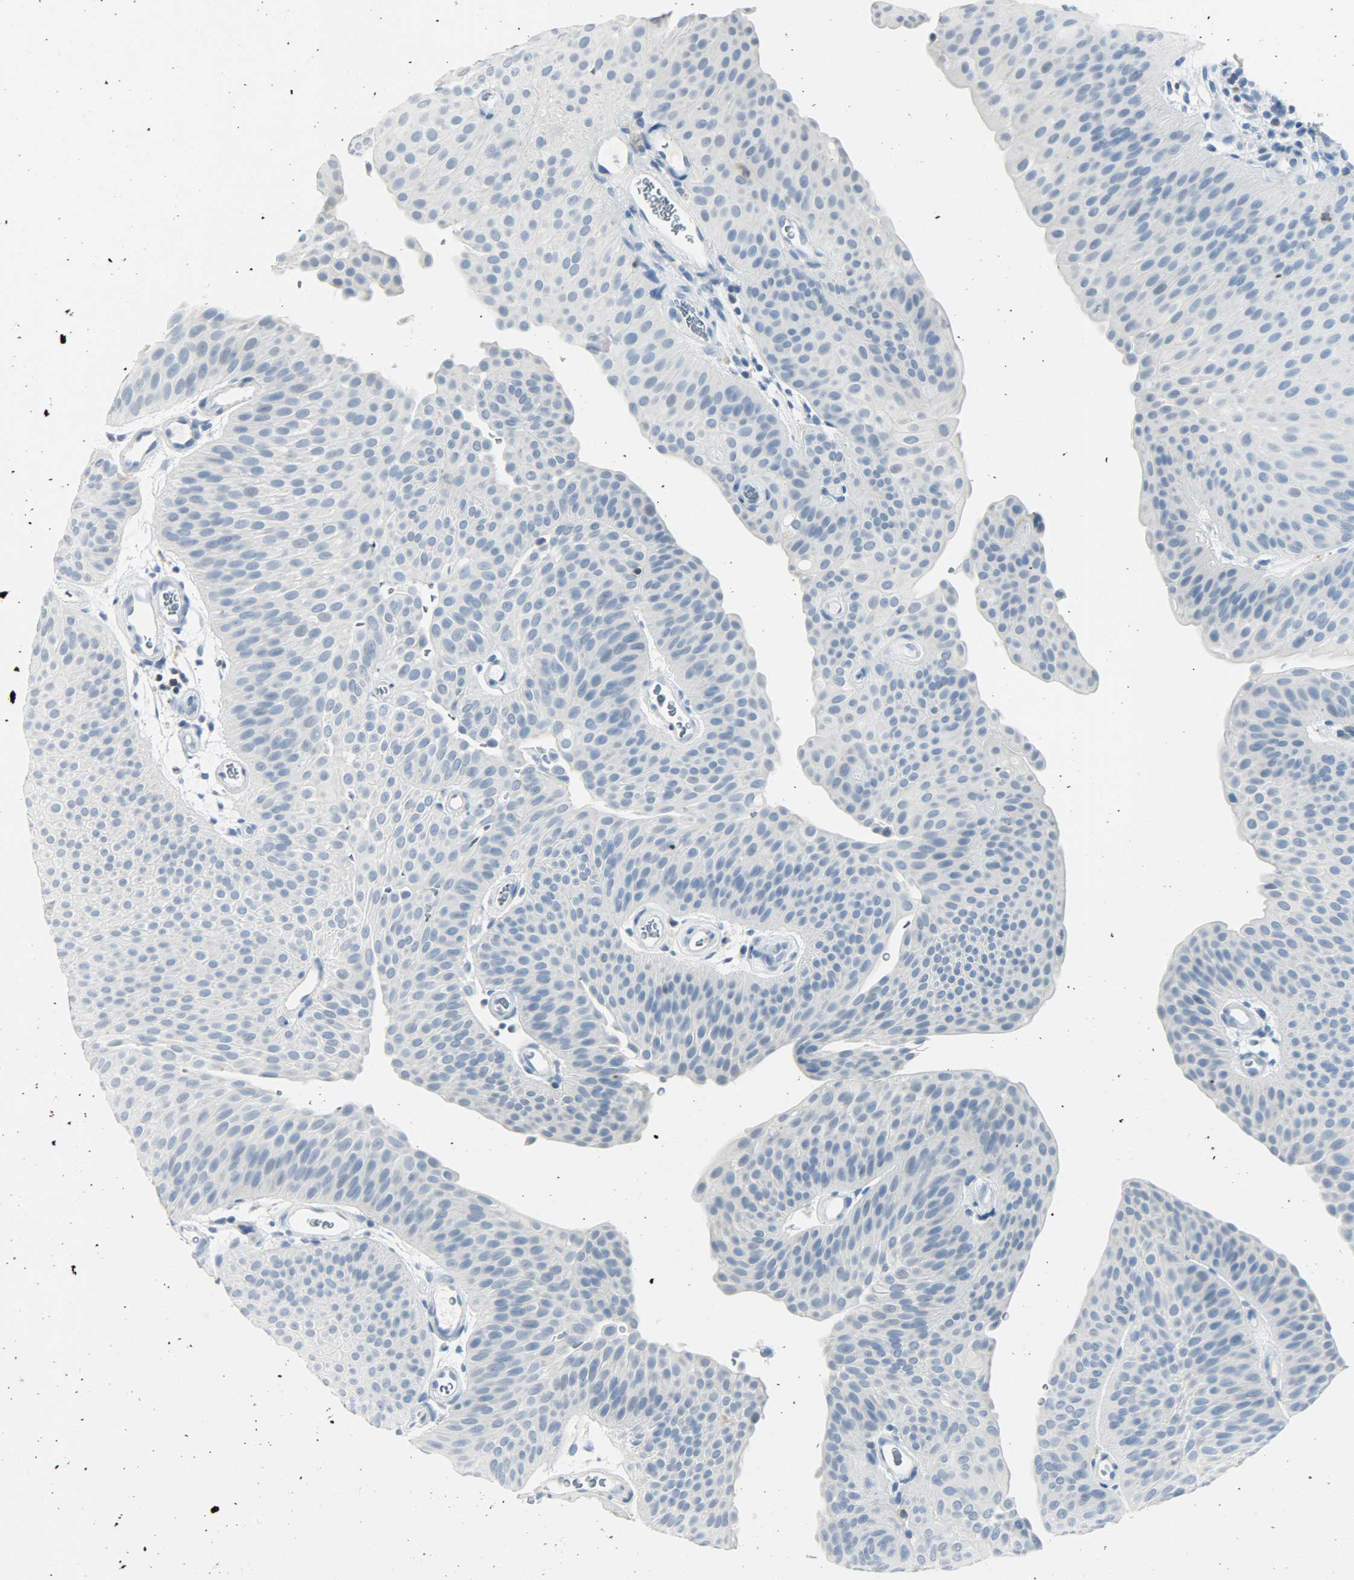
{"staining": {"intensity": "negative", "quantity": "none", "location": "none"}, "tissue": "urothelial cancer", "cell_type": "Tumor cells", "image_type": "cancer", "snomed": [{"axis": "morphology", "description": "Urothelial carcinoma, Low grade"}, {"axis": "topography", "description": "Urinary bladder"}], "caption": "Tumor cells show no significant protein staining in urothelial carcinoma (low-grade).", "gene": "PTPN6", "patient": {"sex": "female", "age": 60}}